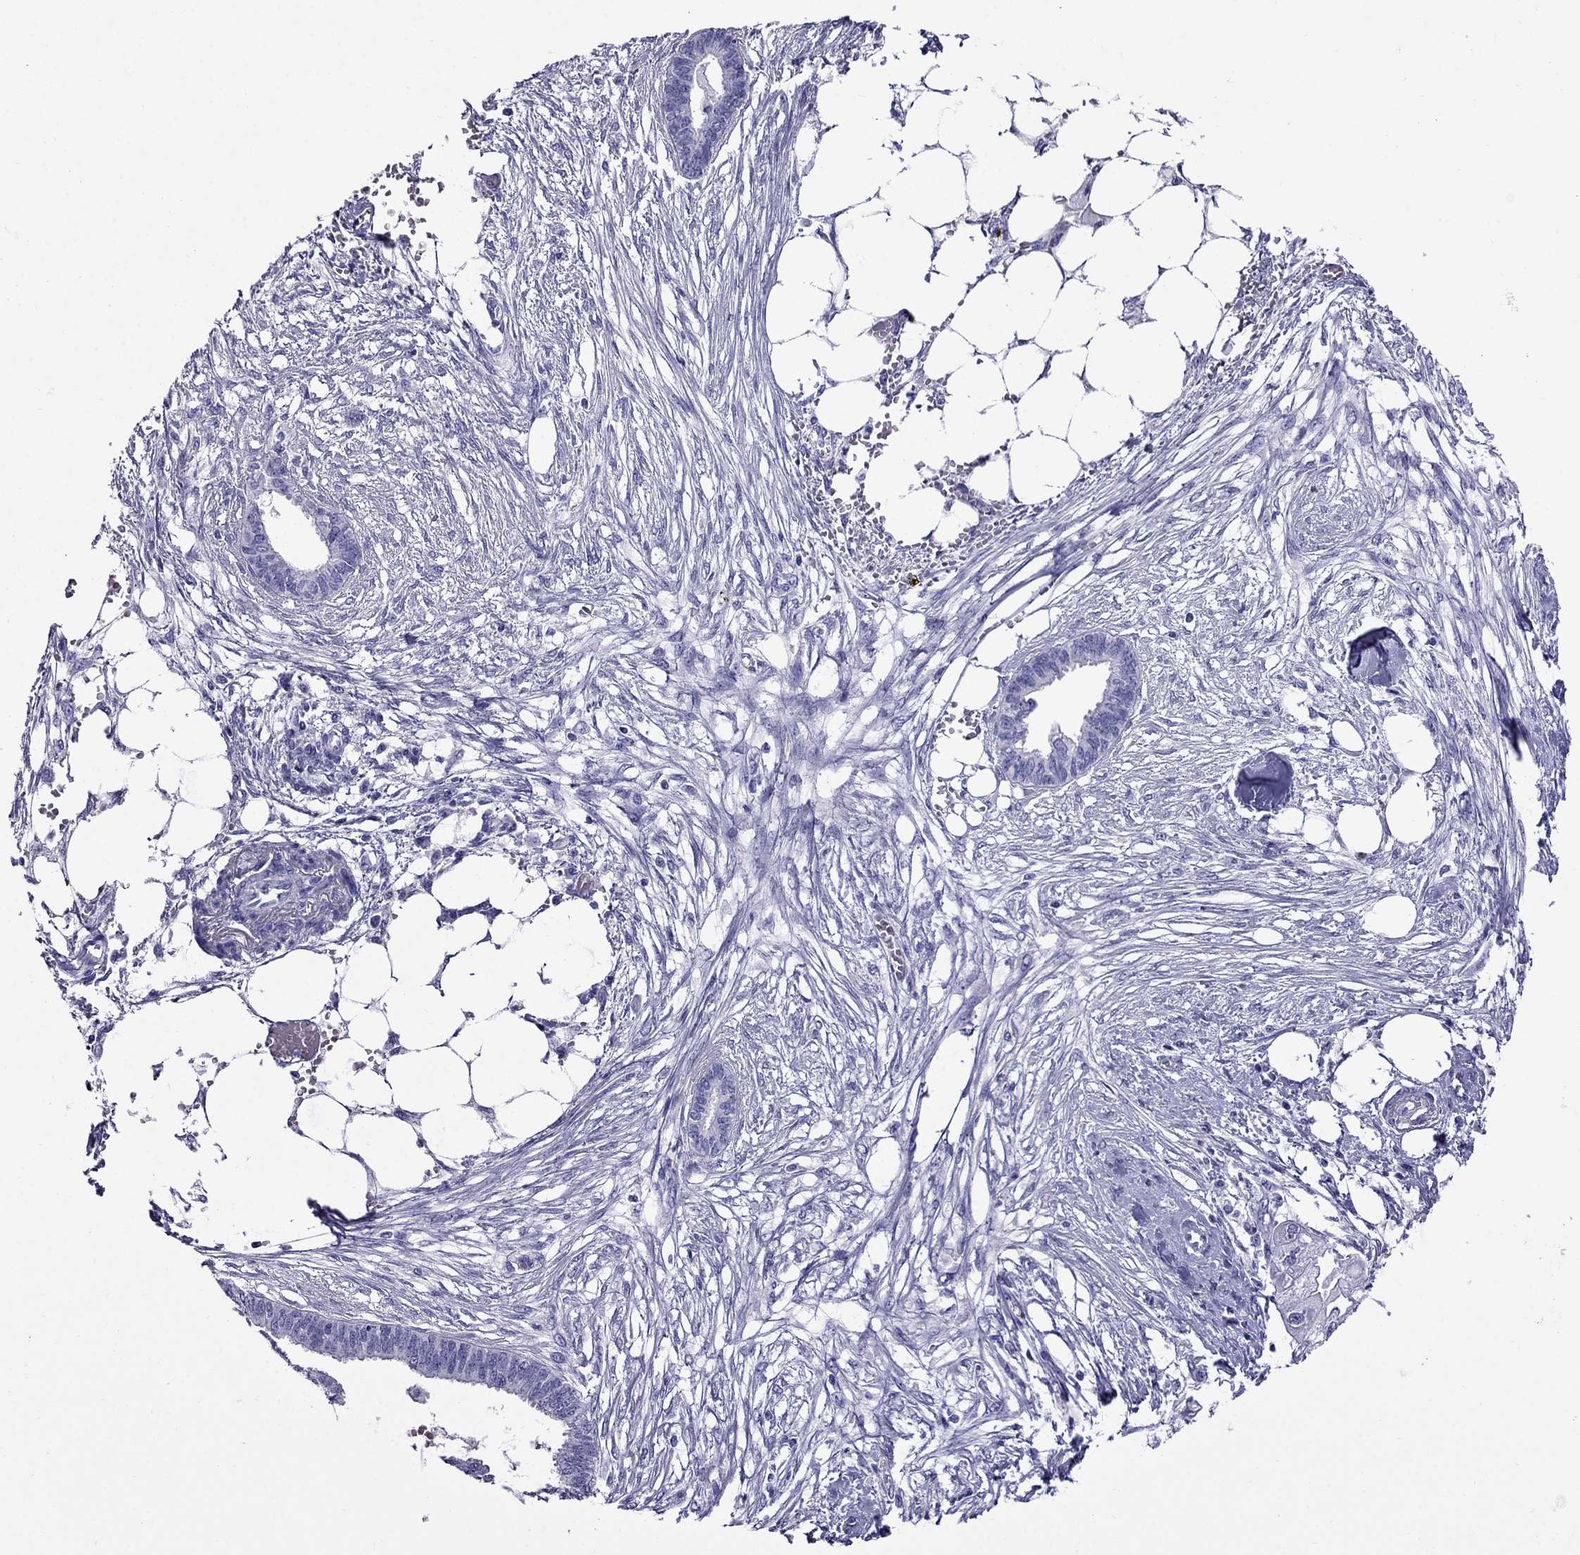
{"staining": {"intensity": "negative", "quantity": "none", "location": "none"}, "tissue": "endometrial cancer", "cell_type": "Tumor cells", "image_type": "cancer", "snomed": [{"axis": "morphology", "description": "Adenocarcinoma, NOS"}, {"axis": "morphology", "description": "Adenocarcinoma, metastatic, NOS"}, {"axis": "topography", "description": "Adipose tissue"}, {"axis": "topography", "description": "Endometrium"}], "caption": "The photomicrograph reveals no staining of tumor cells in endometrial cancer.", "gene": "CRYBA1", "patient": {"sex": "female", "age": 67}}